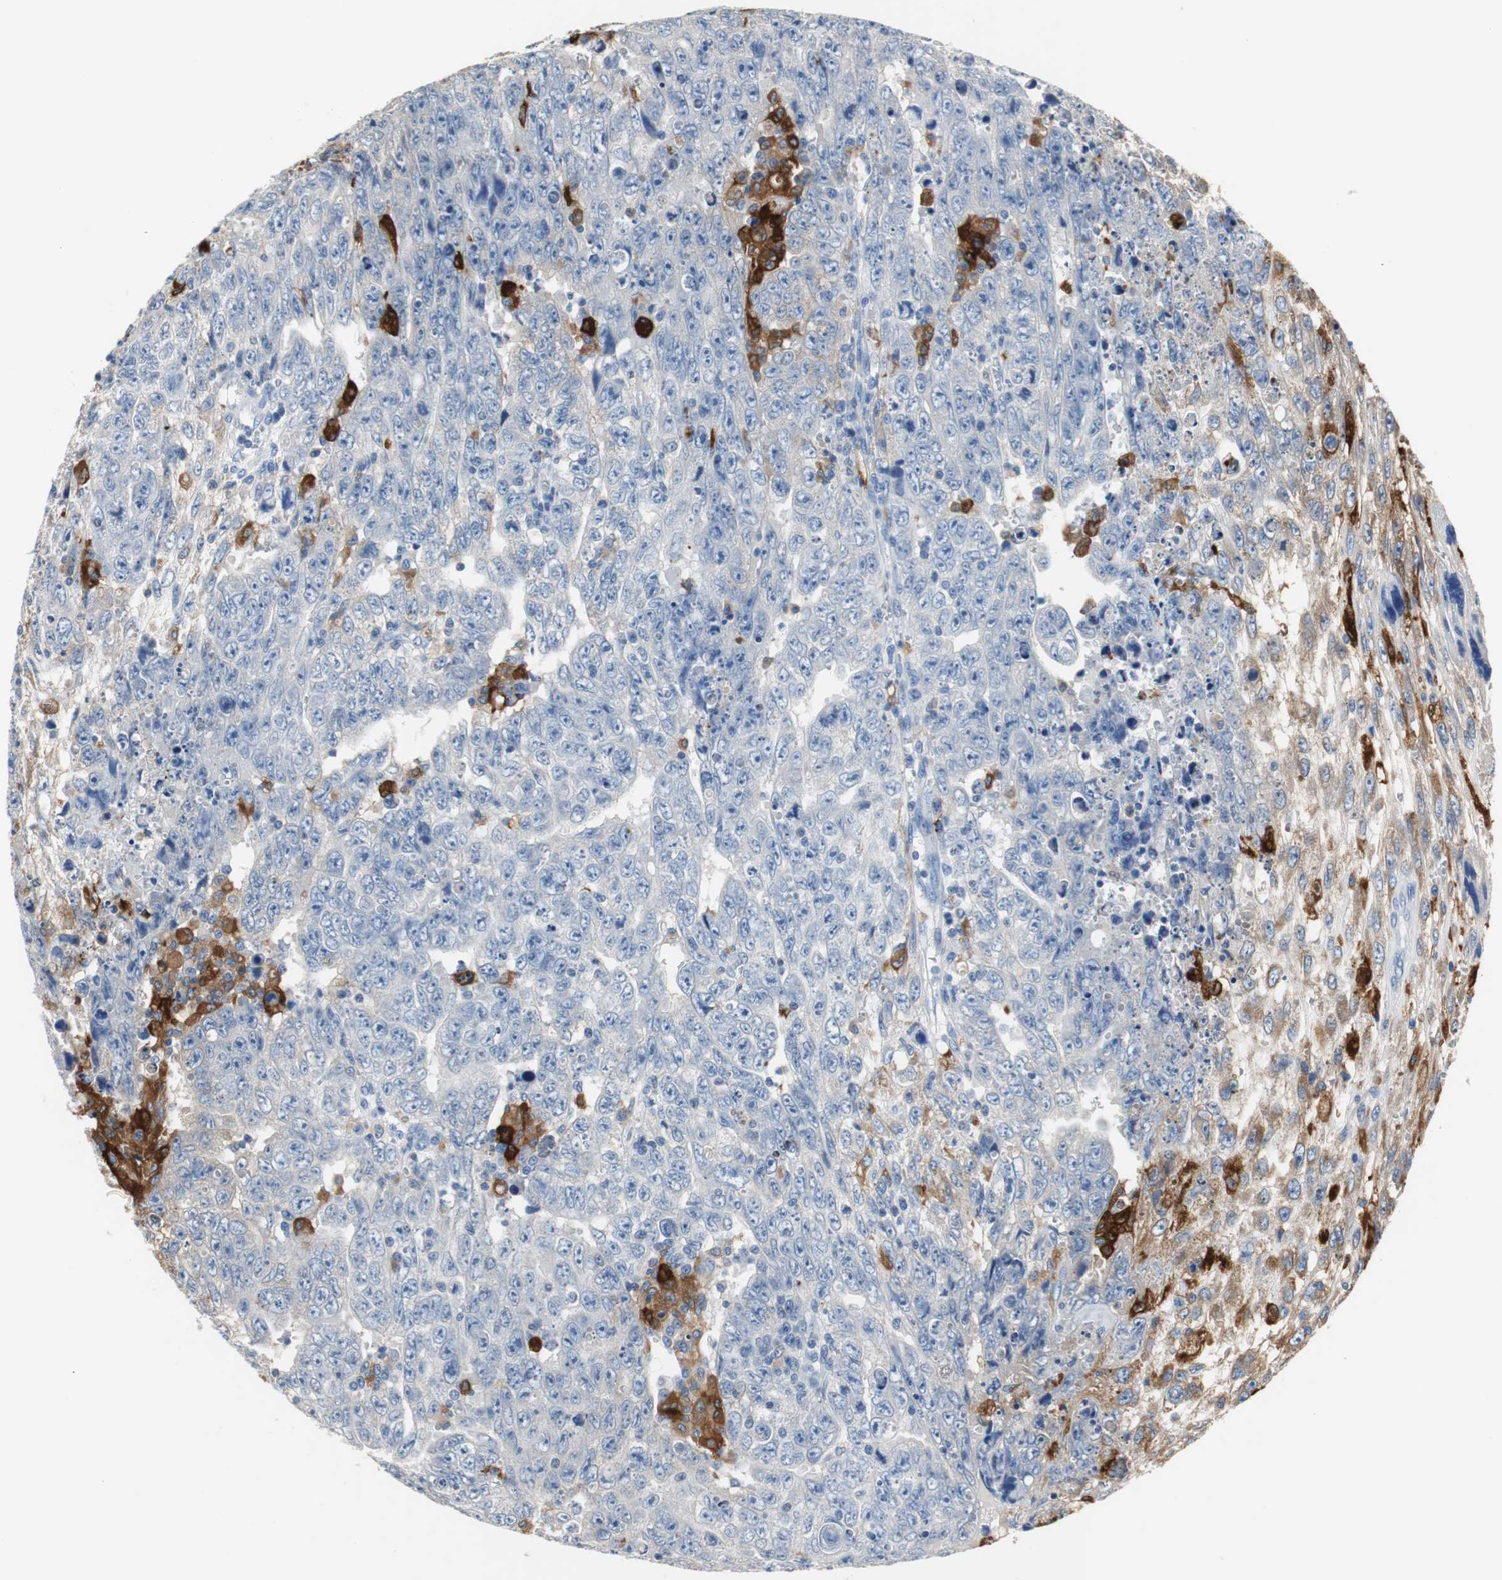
{"staining": {"intensity": "weak", "quantity": "<25%", "location": "cytoplasmic/membranous"}, "tissue": "testis cancer", "cell_type": "Tumor cells", "image_type": "cancer", "snomed": [{"axis": "morphology", "description": "Carcinoma, Embryonal, NOS"}, {"axis": "topography", "description": "Testis"}], "caption": "Tumor cells show no significant protein staining in testis cancer. (Brightfield microscopy of DAB (3,3'-diaminobenzidine) immunohistochemistry at high magnification).", "gene": "PI15", "patient": {"sex": "male", "age": 28}}